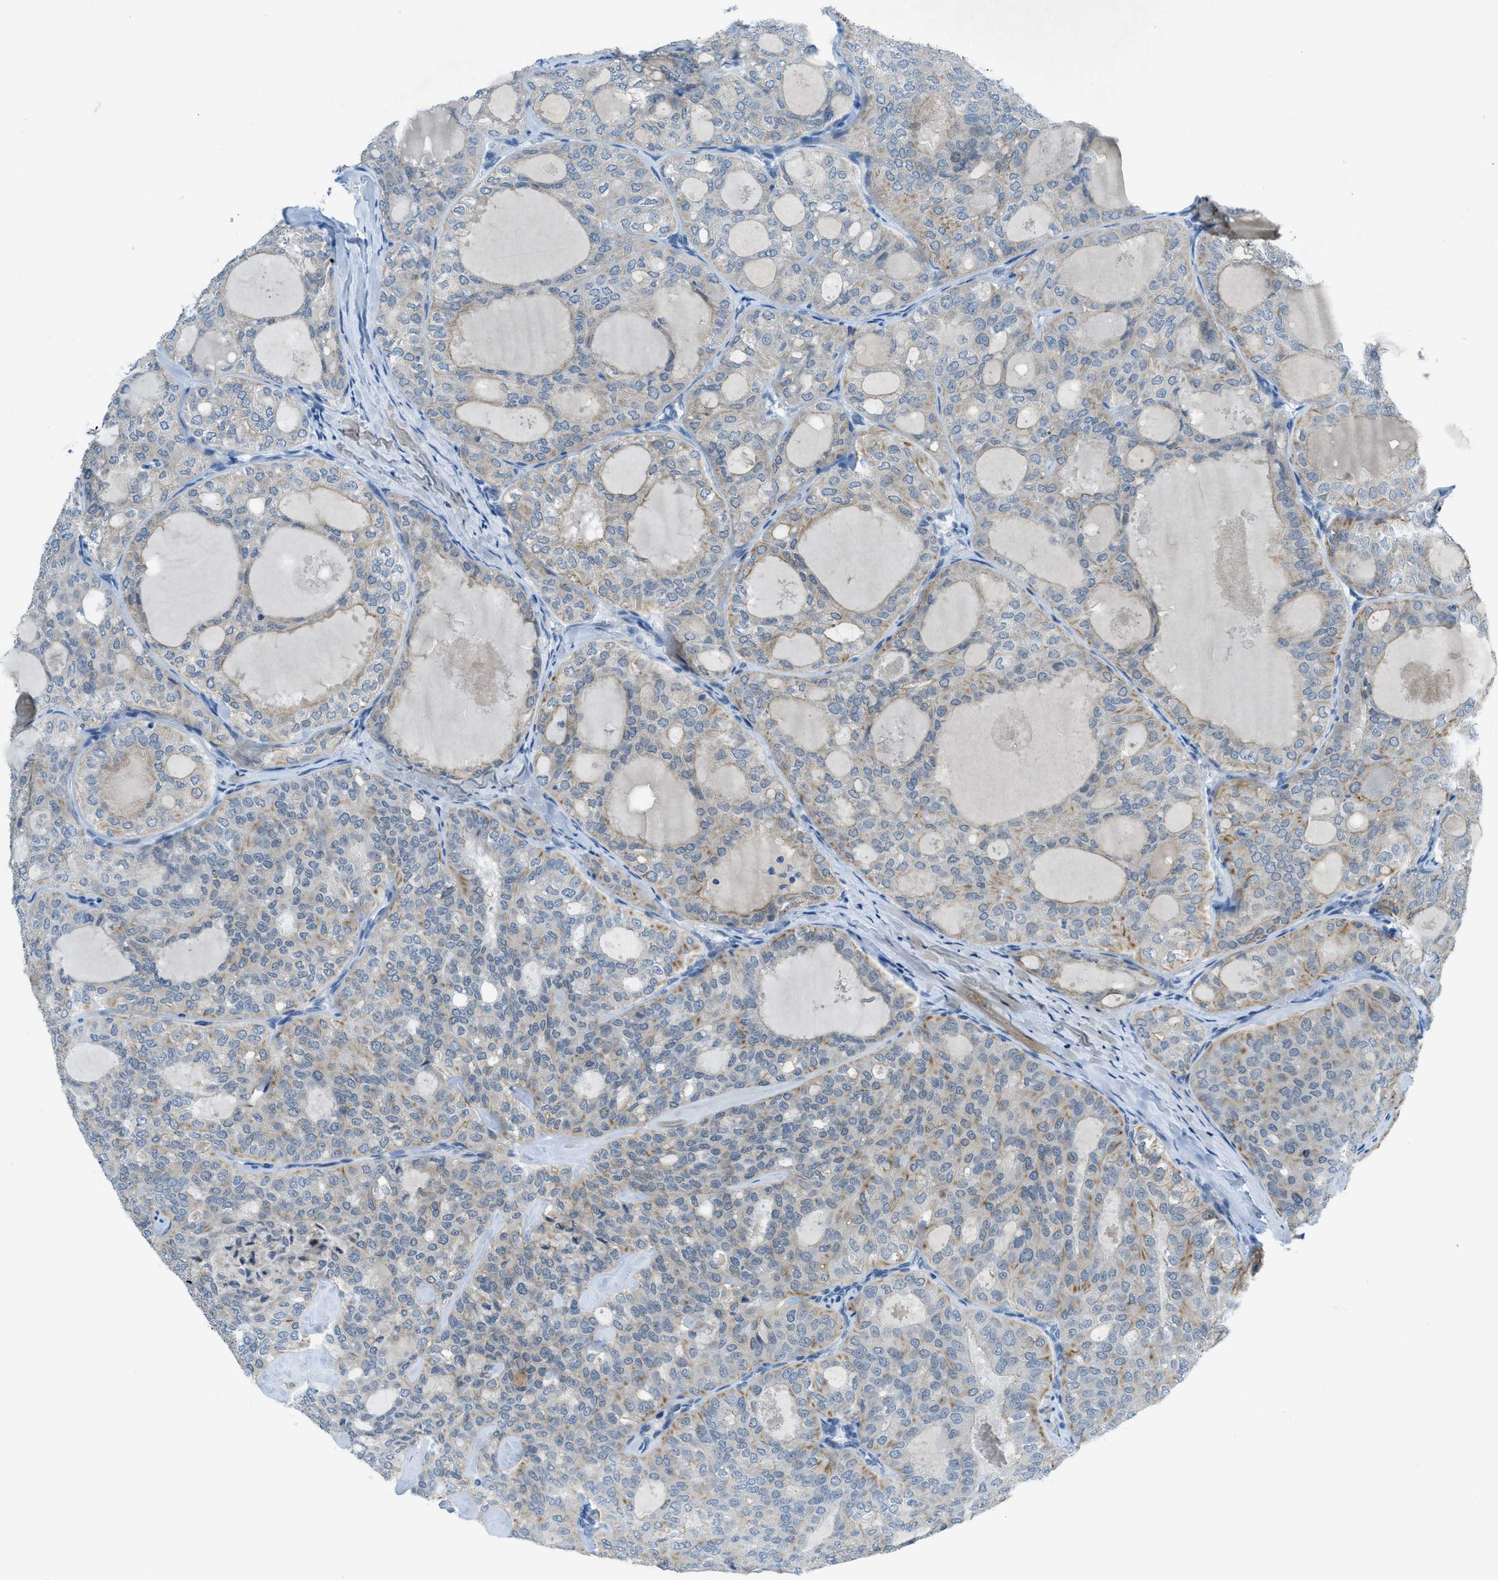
{"staining": {"intensity": "weak", "quantity": "<25%", "location": "cytoplasmic/membranous"}, "tissue": "thyroid cancer", "cell_type": "Tumor cells", "image_type": "cancer", "snomed": [{"axis": "morphology", "description": "Follicular adenoma carcinoma, NOS"}, {"axis": "topography", "description": "Thyroid gland"}], "caption": "Tumor cells show no significant expression in follicular adenoma carcinoma (thyroid).", "gene": "KLHL8", "patient": {"sex": "male", "age": 75}}